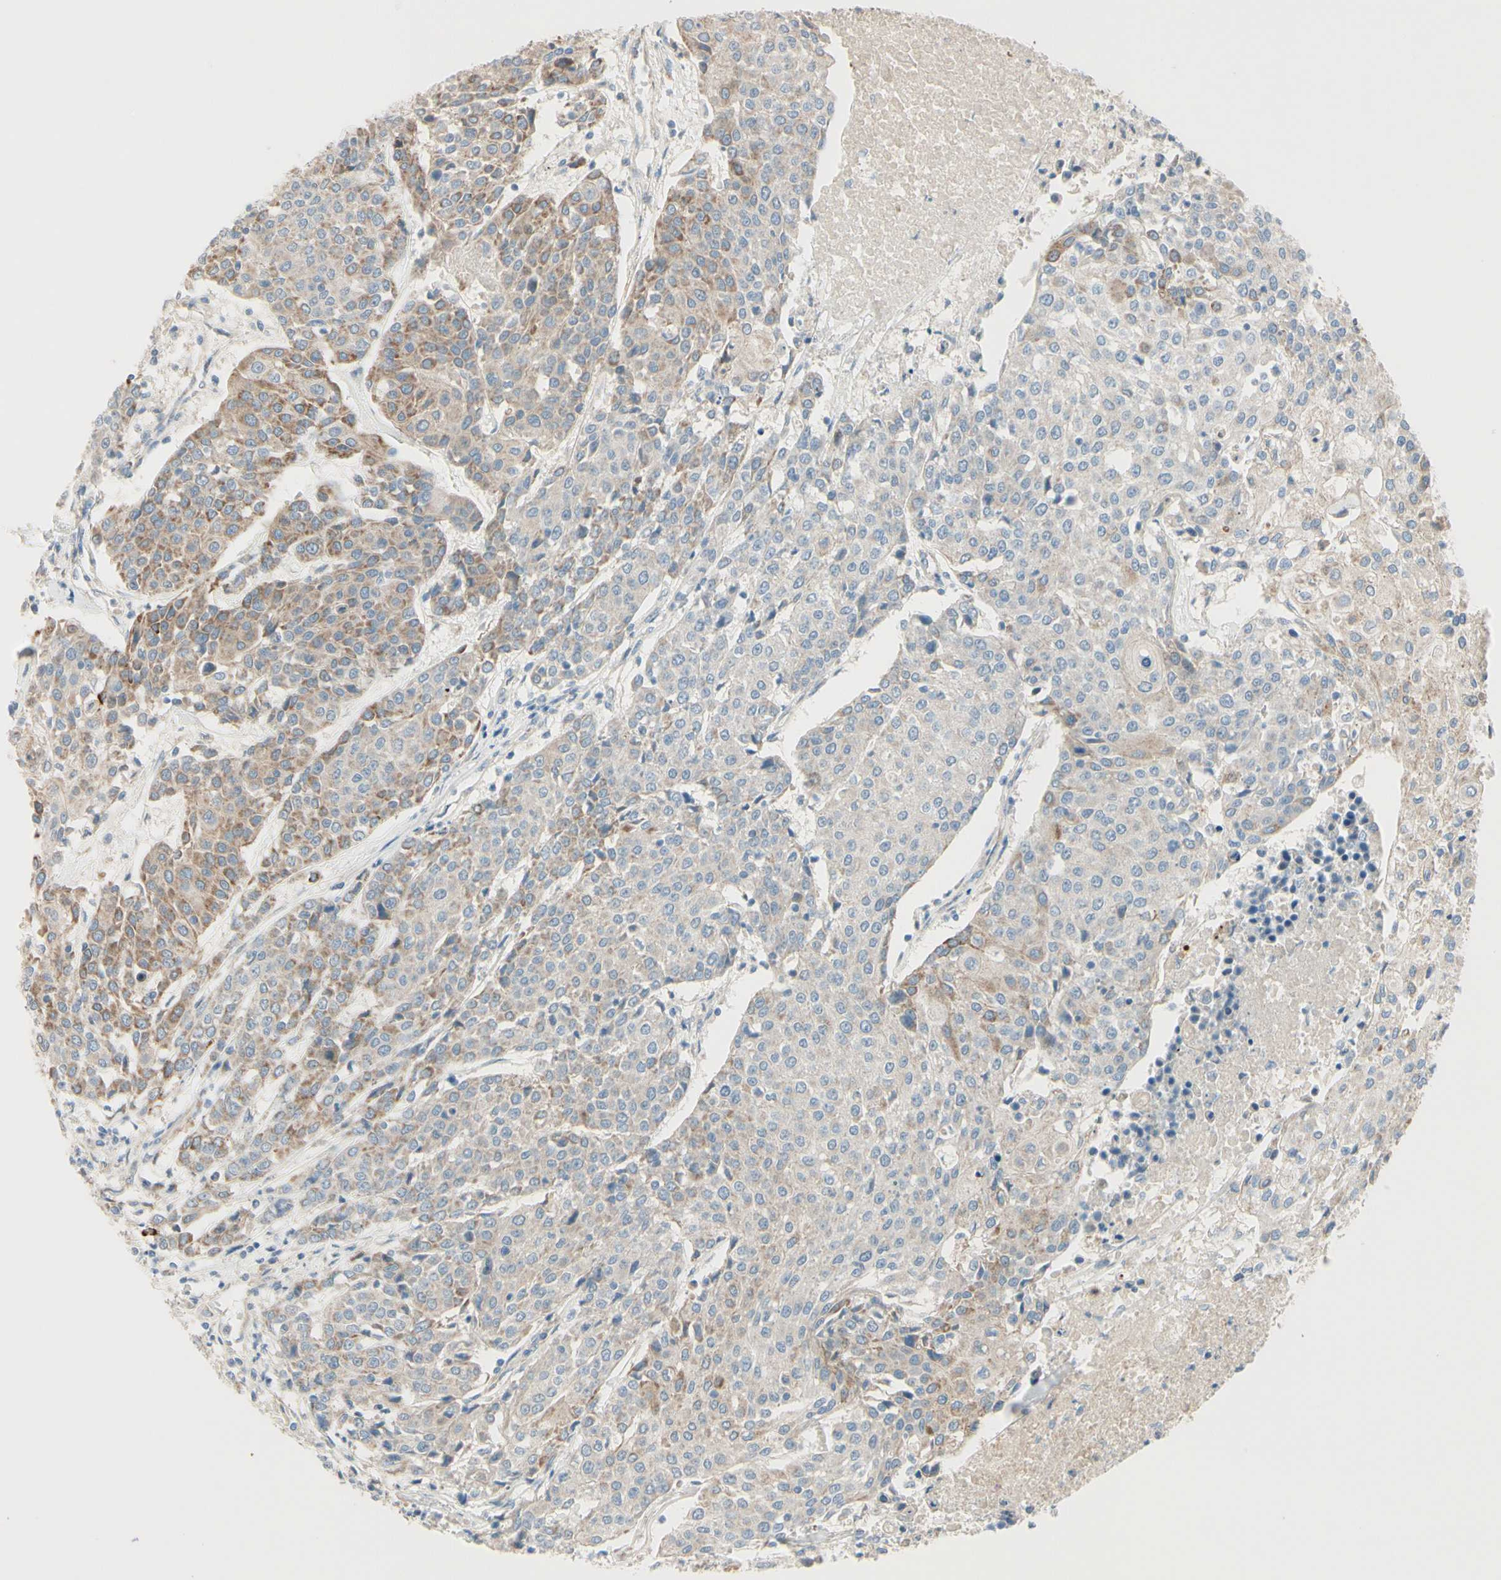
{"staining": {"intensity": "weak", "quantity": ">75%", "location": "cytoplasmic/membranous"}, "tissue": "urothelial cancer", "cell_type": "Tumor cells", "image_type": "cancer", "snomed": [{"axis": "morphology", "description": "Urothelial carcinoma, High grade"}, {"axis": "topography", "description": "Urinary bladder"}], "caption": "Urothelial cancer was stained to show a protein in brown. There is low levels of weak cytoplasmic/membranous expression in about >75% of tumor cells.", "gene": "EPHA3", "patient": {"sex": "female", "age": 85}}